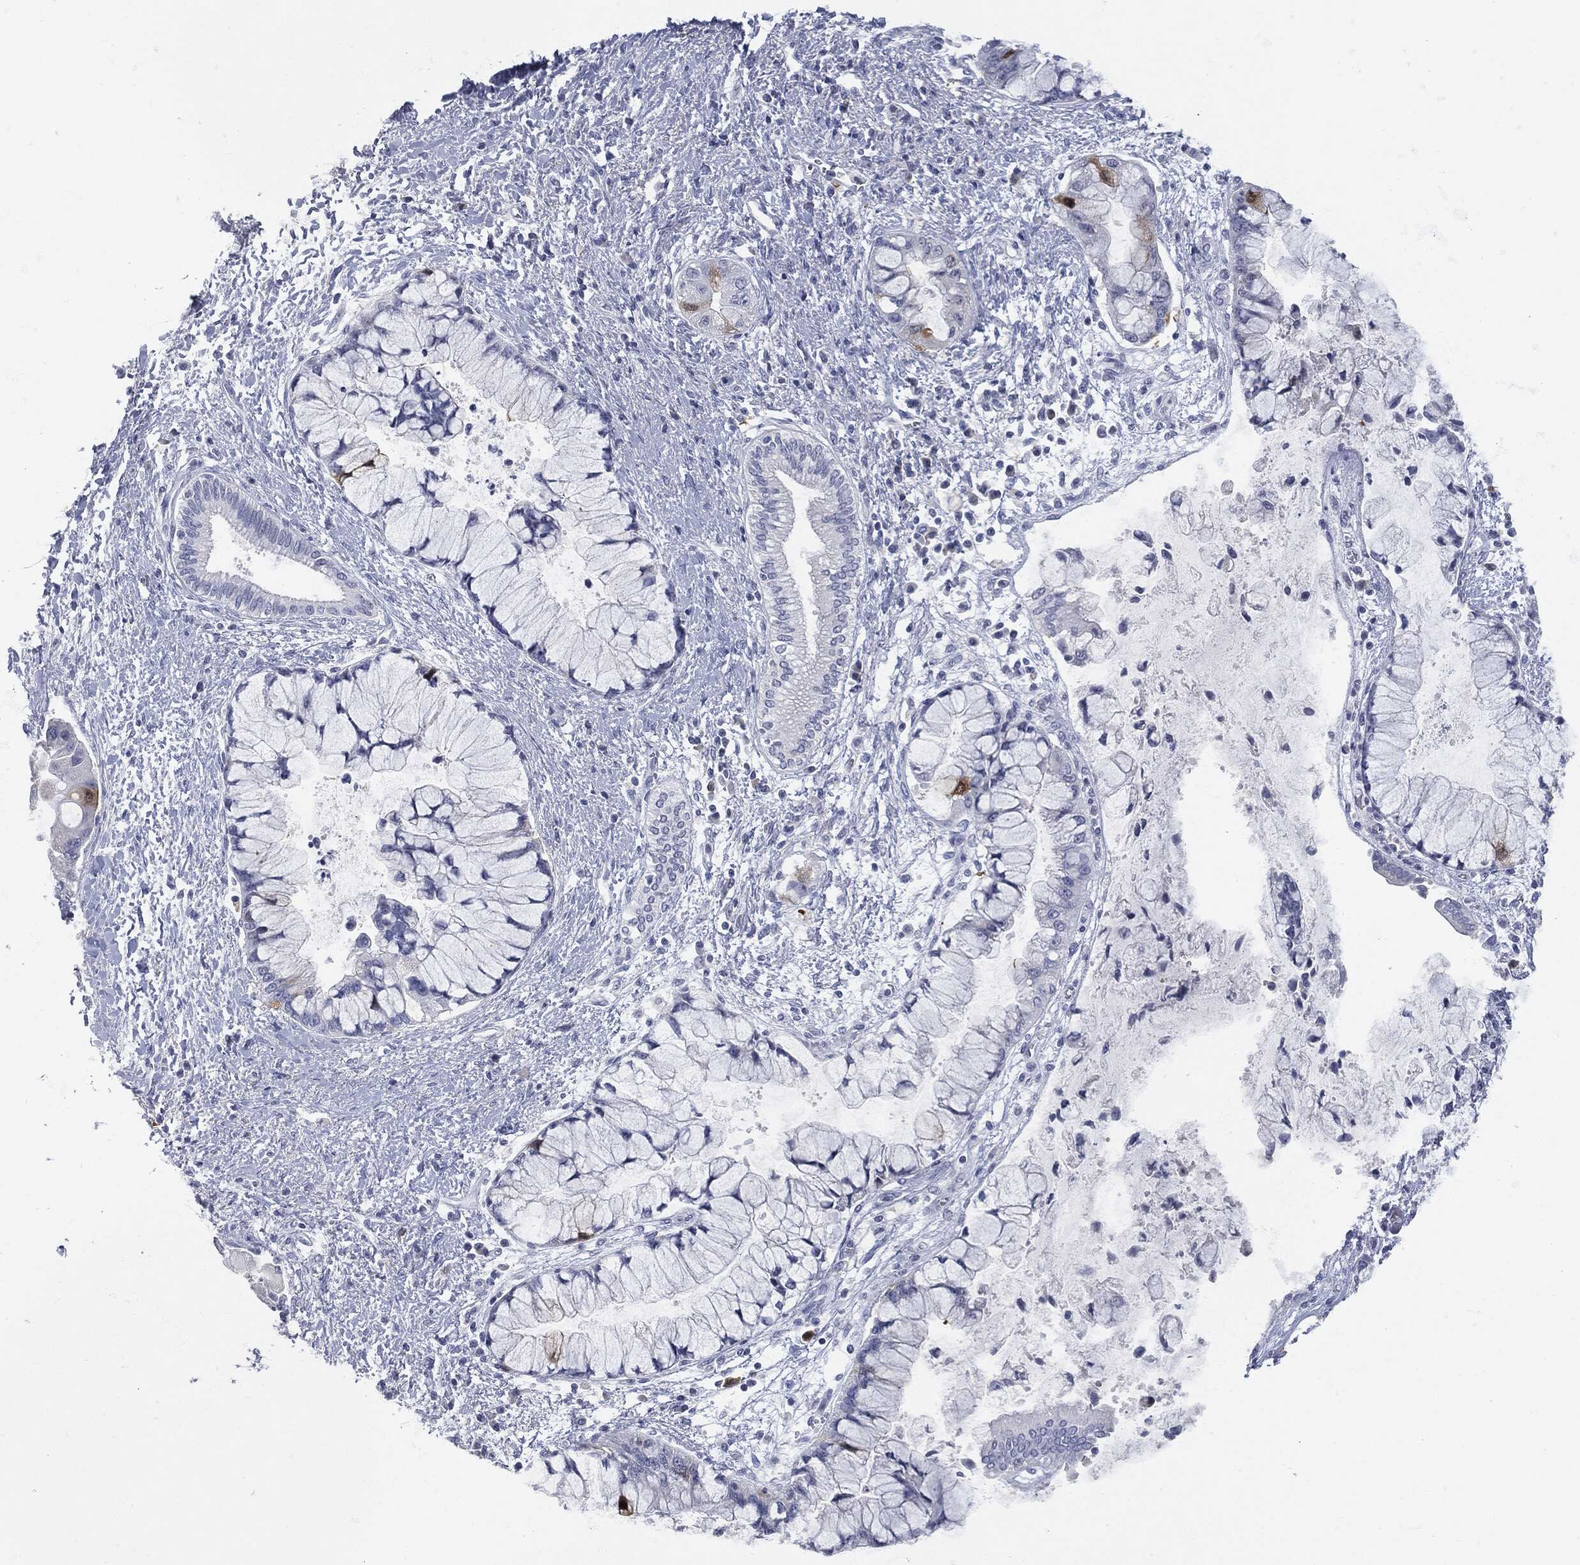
{"staining": {"intensity": "moderate", "quantity": "<25%", "location": "cytoplasmic/membranous"}, "tissue": "liver cancer", "cell_type": "Tumor cells", "image_type": "cancer", "snomed": [{"axis": "morphology", "description": "Cholangiocarcinoma"}, {"axis": "topography", "description": "Liver"}], "caption": "This image reveals immunohistochemistry (IHC) staining of liver cholangiocarcinoma, with low moderate cytoplasmic/membranous positivity in about <25% of tumor cells.", "gene": "UBE2C", "patient": {"sex": "male", "age": 50}}